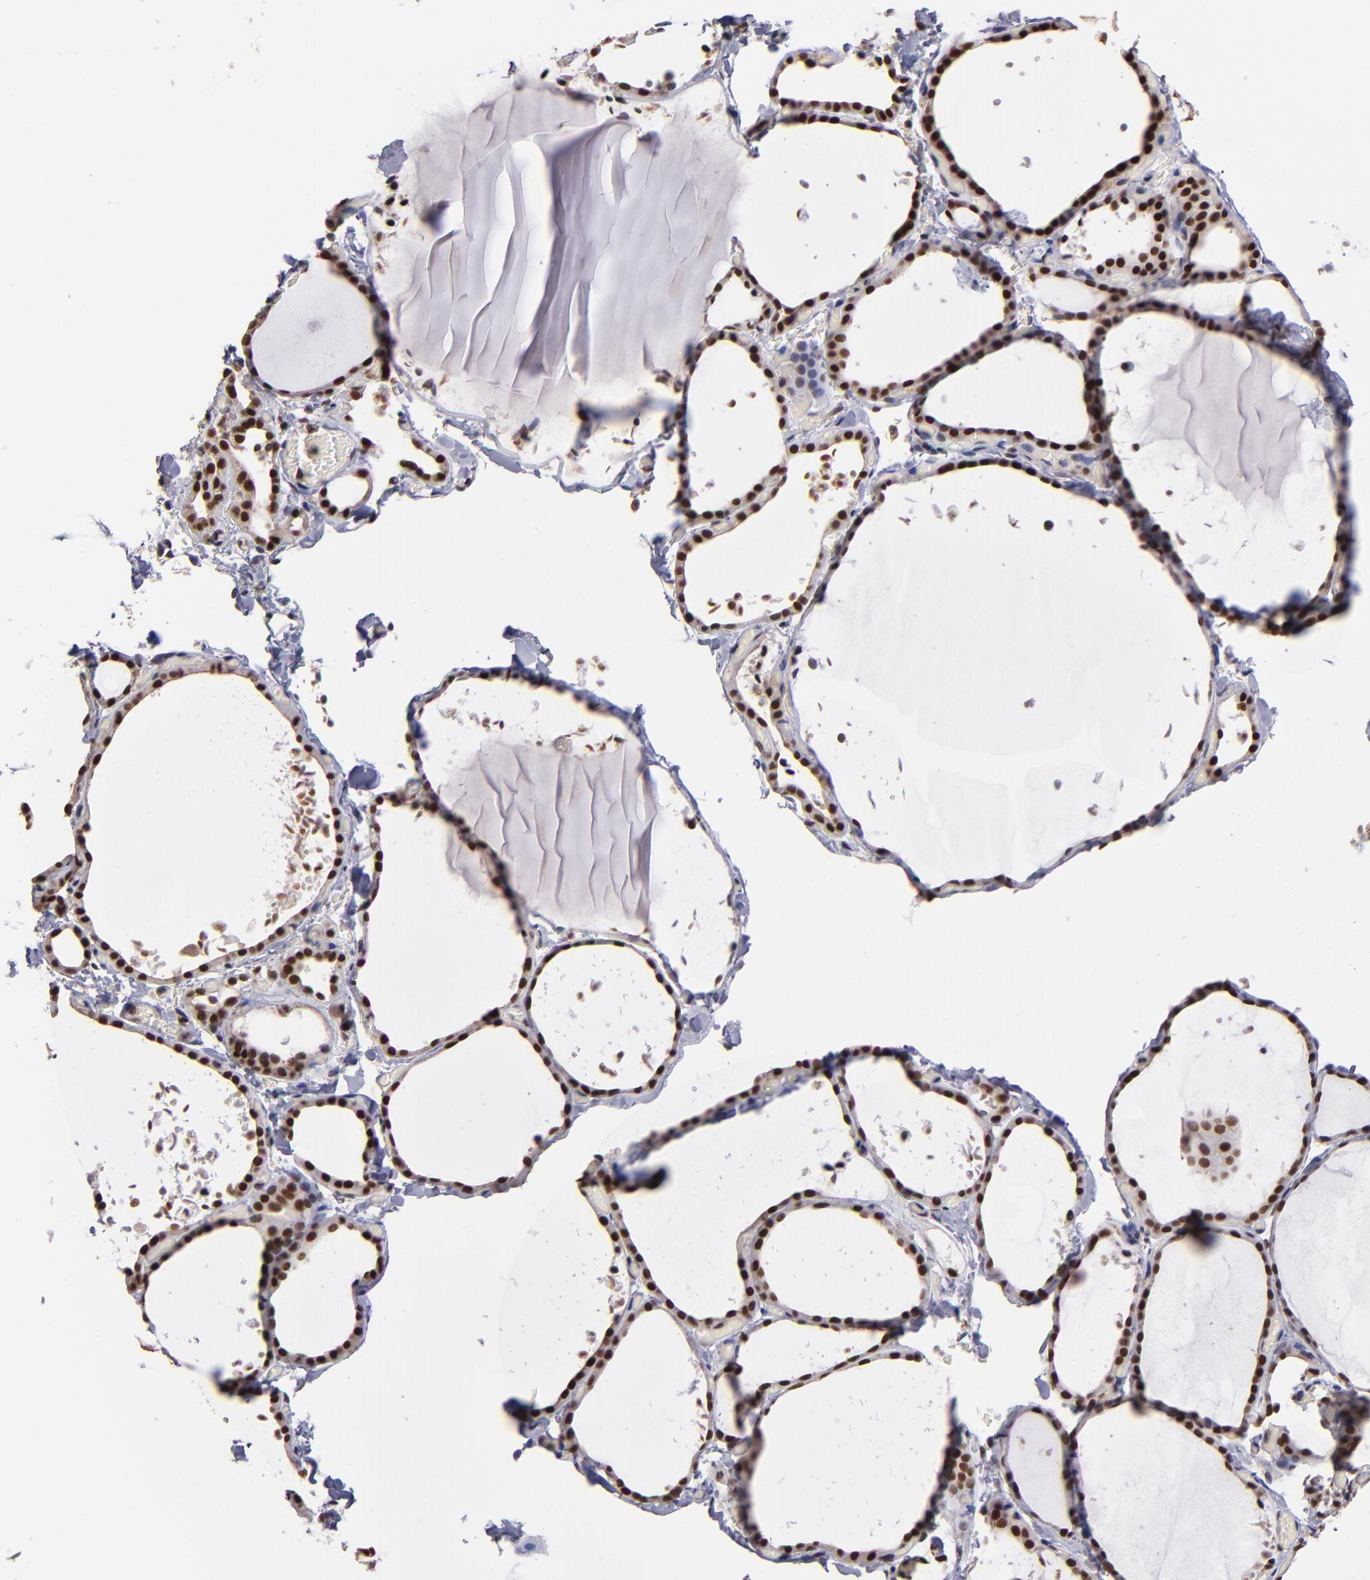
{"staining": {"intensity": "moderate", "quantity": ">75%", "location": "nuclear"}, "tissue": "thyroid gland", "cell_type": "Glandular cells", "image_type": "normal", "snomed": [{"axis": "morphology", "description": "Normal tissue, NOS"}, {"axis": "topography", "description": "Thyroid gland"}], "caption": "Immunohistochemical staining of benign thyroid gland exhibits >75% levels of moderate nuclear protein positivity in about >75% of glandular cells. Nuclei are stained in blue.", "gene": "TERF2", "patient": {"sex": "female", "age": 22}}